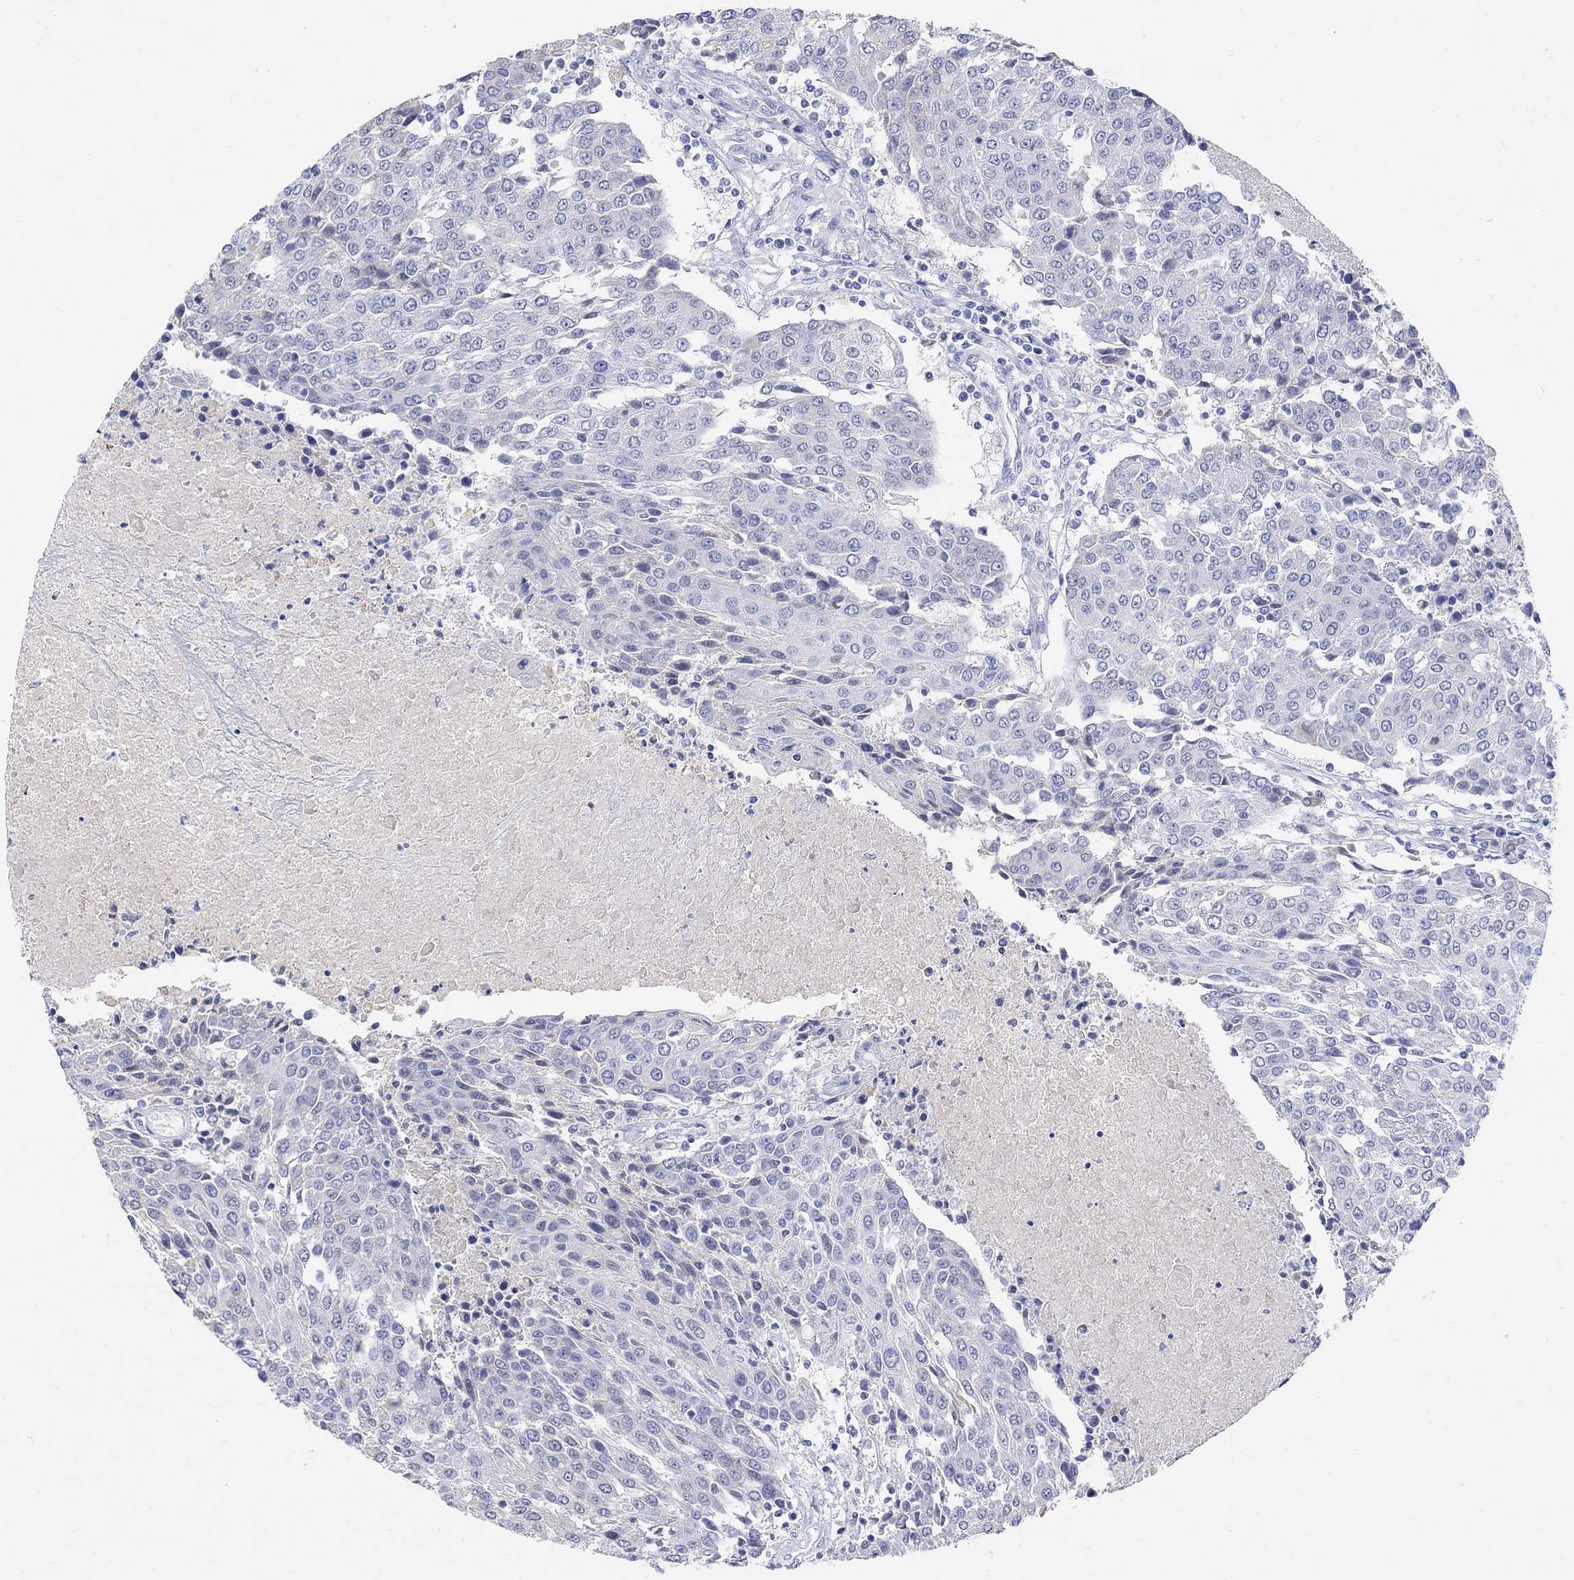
{"staining": {"intensity": "negative", "quantity": "none", "location": "none"}, "tissue": "urothelial cancer", "cell_type": "Tumor cells", "image_type": "cancer", "snomed": [{"axis": "morphology", "description": "Urothelial carcinoma, High grade"}, {"axis": "topography", "description": "Urinary bladder"}], "caption": "Immunohistochemical staining of urothelial cancer reveals no significant expression in tumor cells.", "gene": "TYR", "patient": {"sex": "female", "age": 85}}